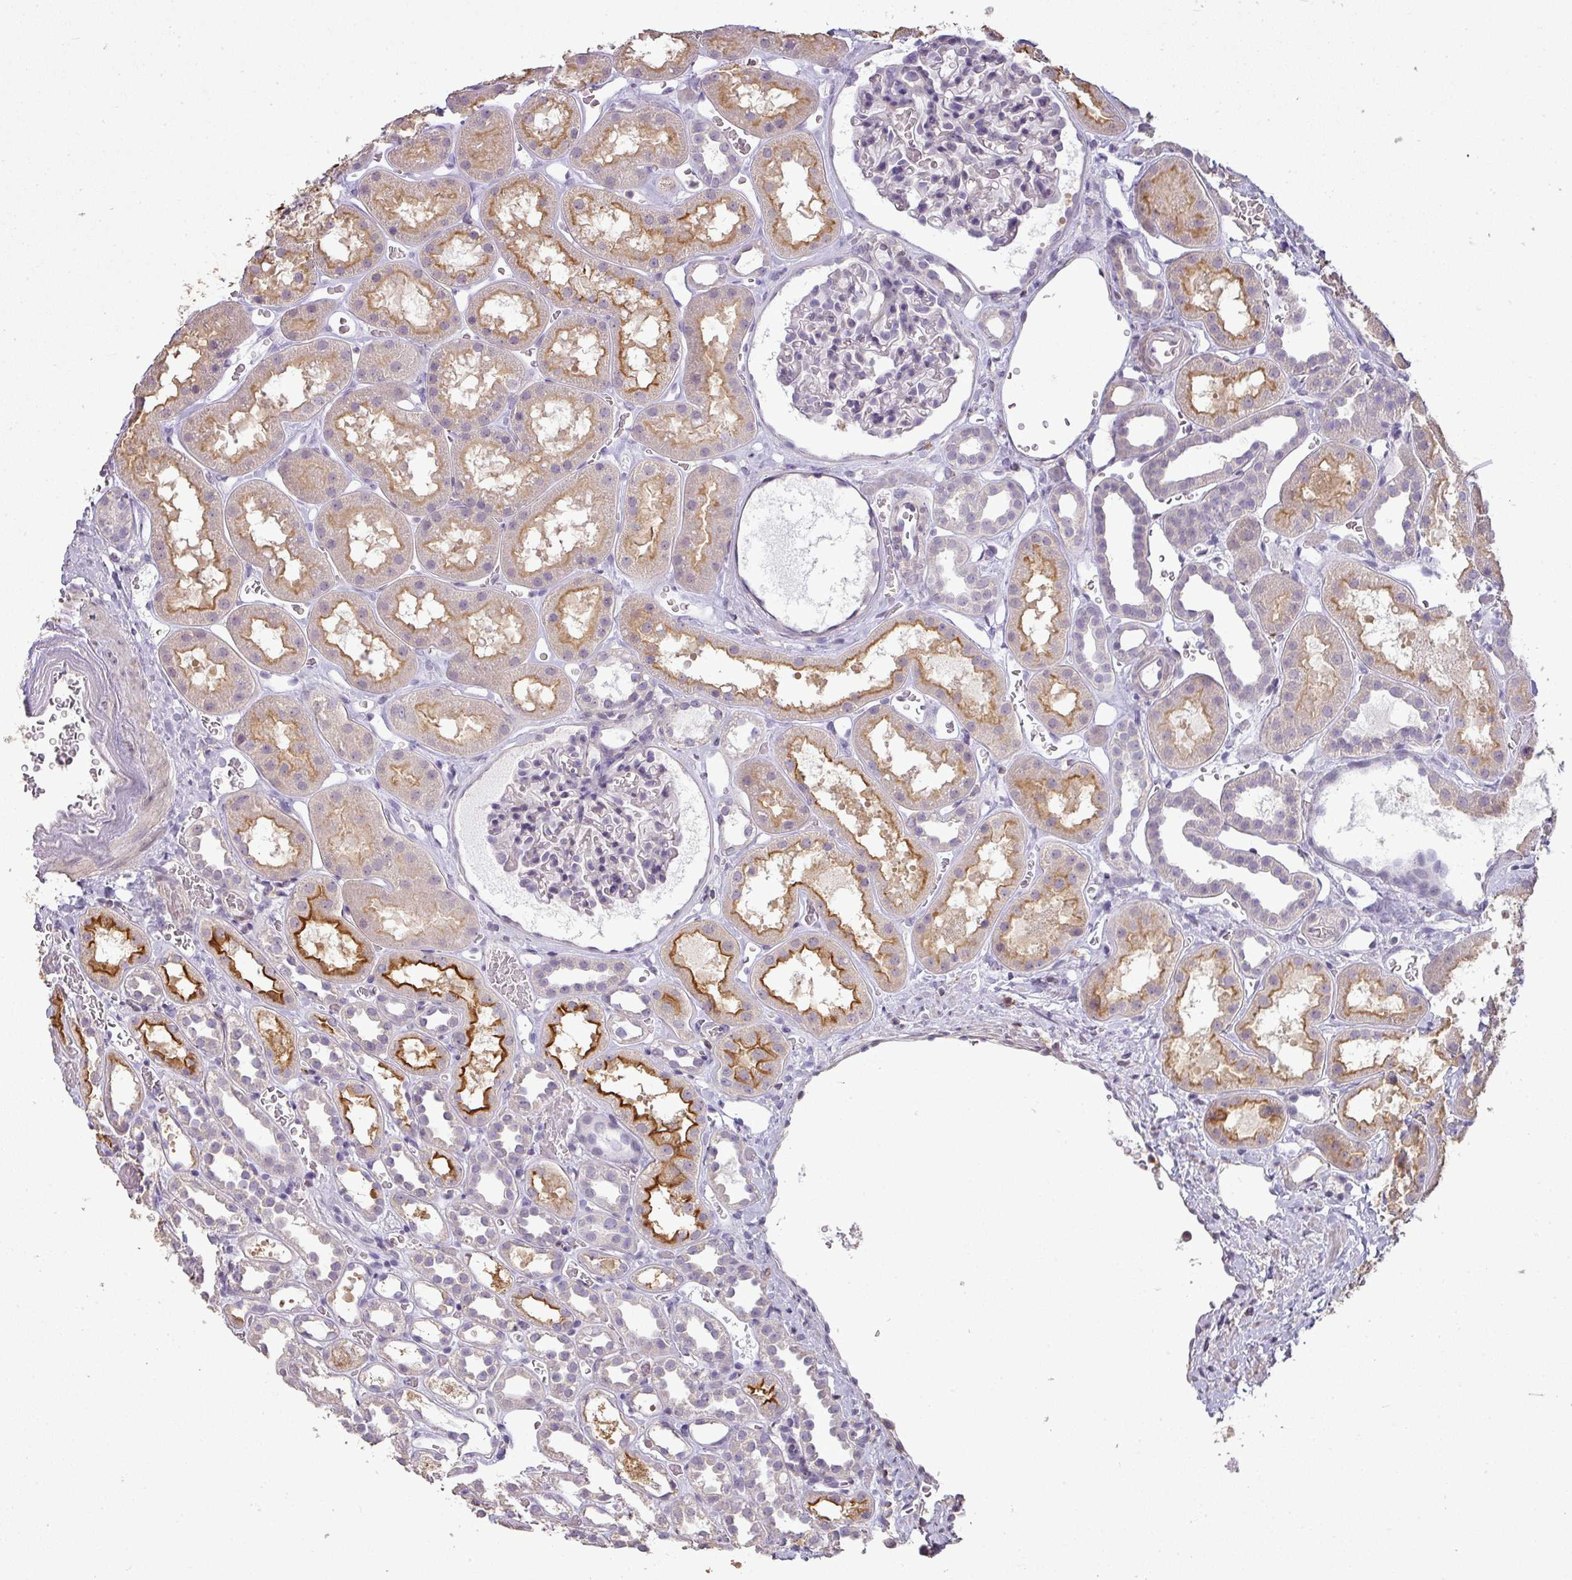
{"staining": {"intensity": "negative", "quantity": "none", "location": "none"}, "tissue": "kidney", "cell_type": "Cells in glomeruli", "image_type": "normal", "snomed": [{"axis": "morphology", "description": "Normal tissue, NOS"}, {"axis": "topography", "description": "Kidney"}], "caption": "Cells in glomeruli are negative for protein expression in unremarkable human kidney. Nuclei are stained in blue.", "gene": "LY9", "patient": {"sex": "female", "age": 41}}